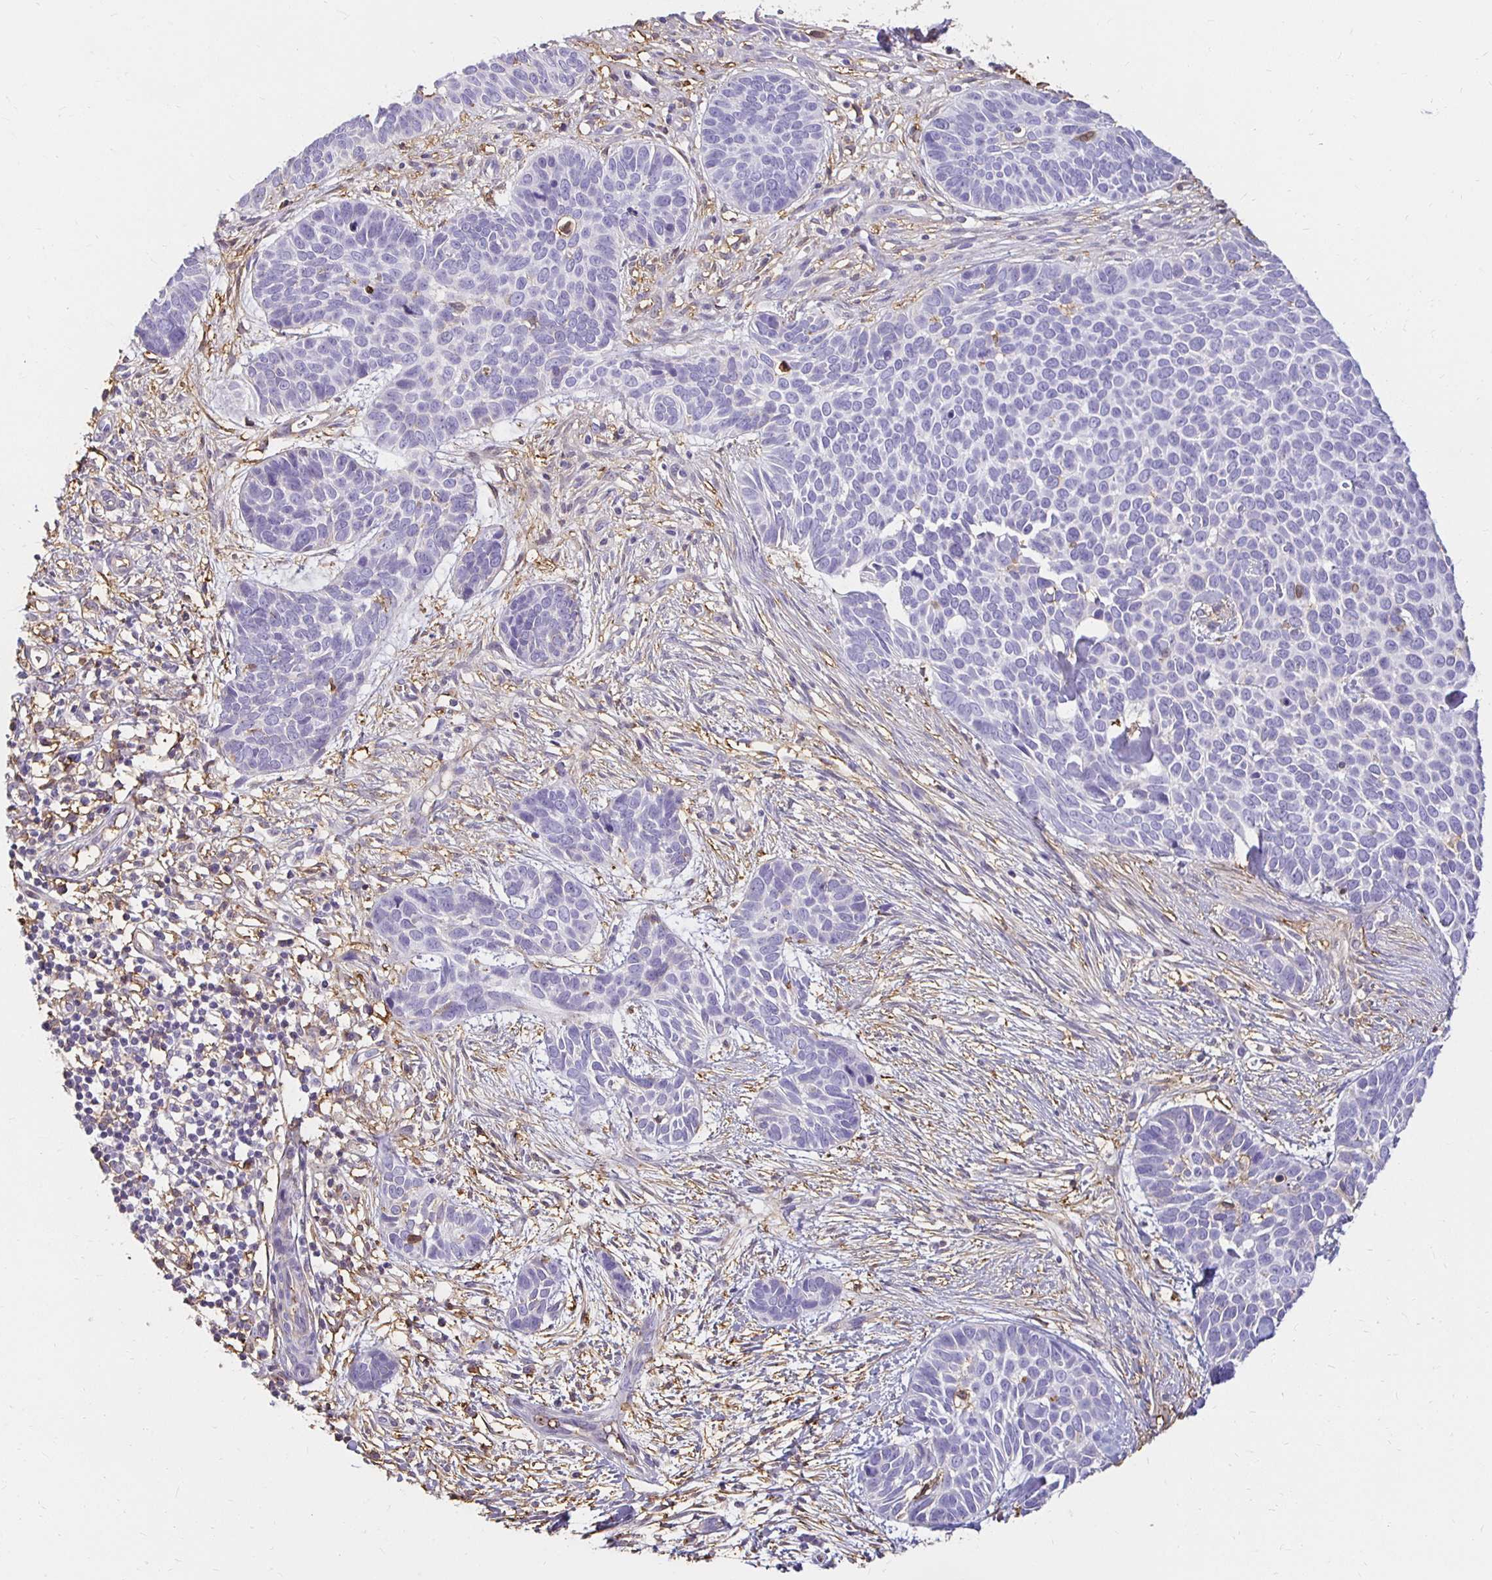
{"staining": {"intensity": "negative", "quantity": "none", "location": "none"}, "tissue": "skin cancer", "cell_type": "Tumor cells", "image_type": "cancer", "snomed": [{"axis": "morphology", "description": "Basal cell carcinoma"}, {"axis": "topography", "description": "Skin"}], "caption": "Immunohistochemical staining of human skin cancer (basal cell carcinoma) shows no significant positivity in tumor cells.", "gene": "TAS1R3", "patient": {"sex": "male", "age": 69}}